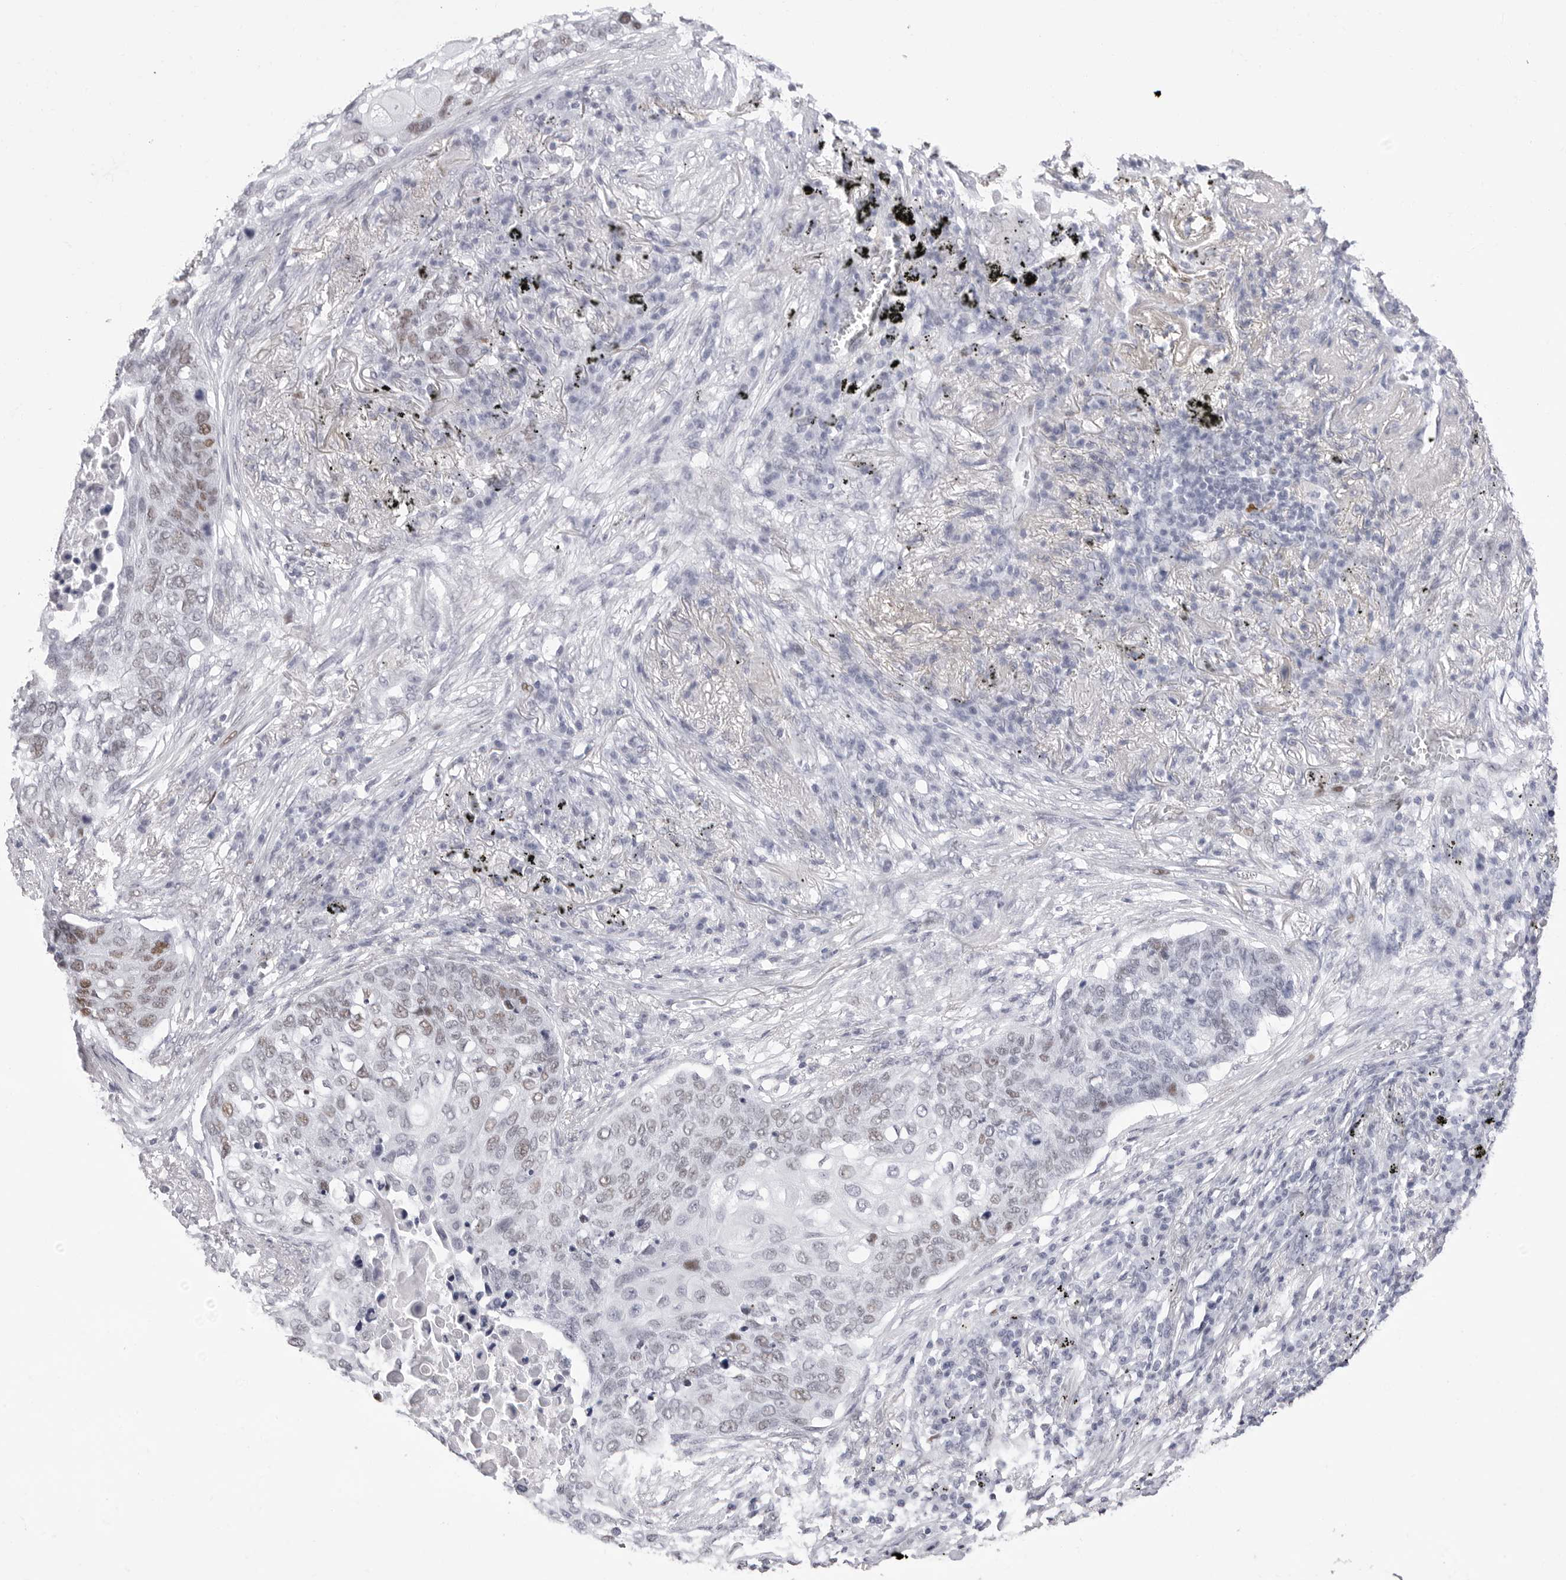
{"staining": {"intensity": "moderate", "quantity": "<25%", "location": "nuclear"}, "tissue": "lung cancer", "cell_type": "Tumor cells", "image_type": "cancer", "snomed": [{"axis": "morphology", "description": "Squamous cell carcinoma, NOS"}, {"axis": "topography", "description": "Lung"}], "caption": "Immunohistochemistry of human lung squamous cell carcinoma demonstrates low levels of moderate nuclear positivity in about <25% of tumor cells.", "gene": "NASP", "patient": {"sex": "female", "age": 63}}